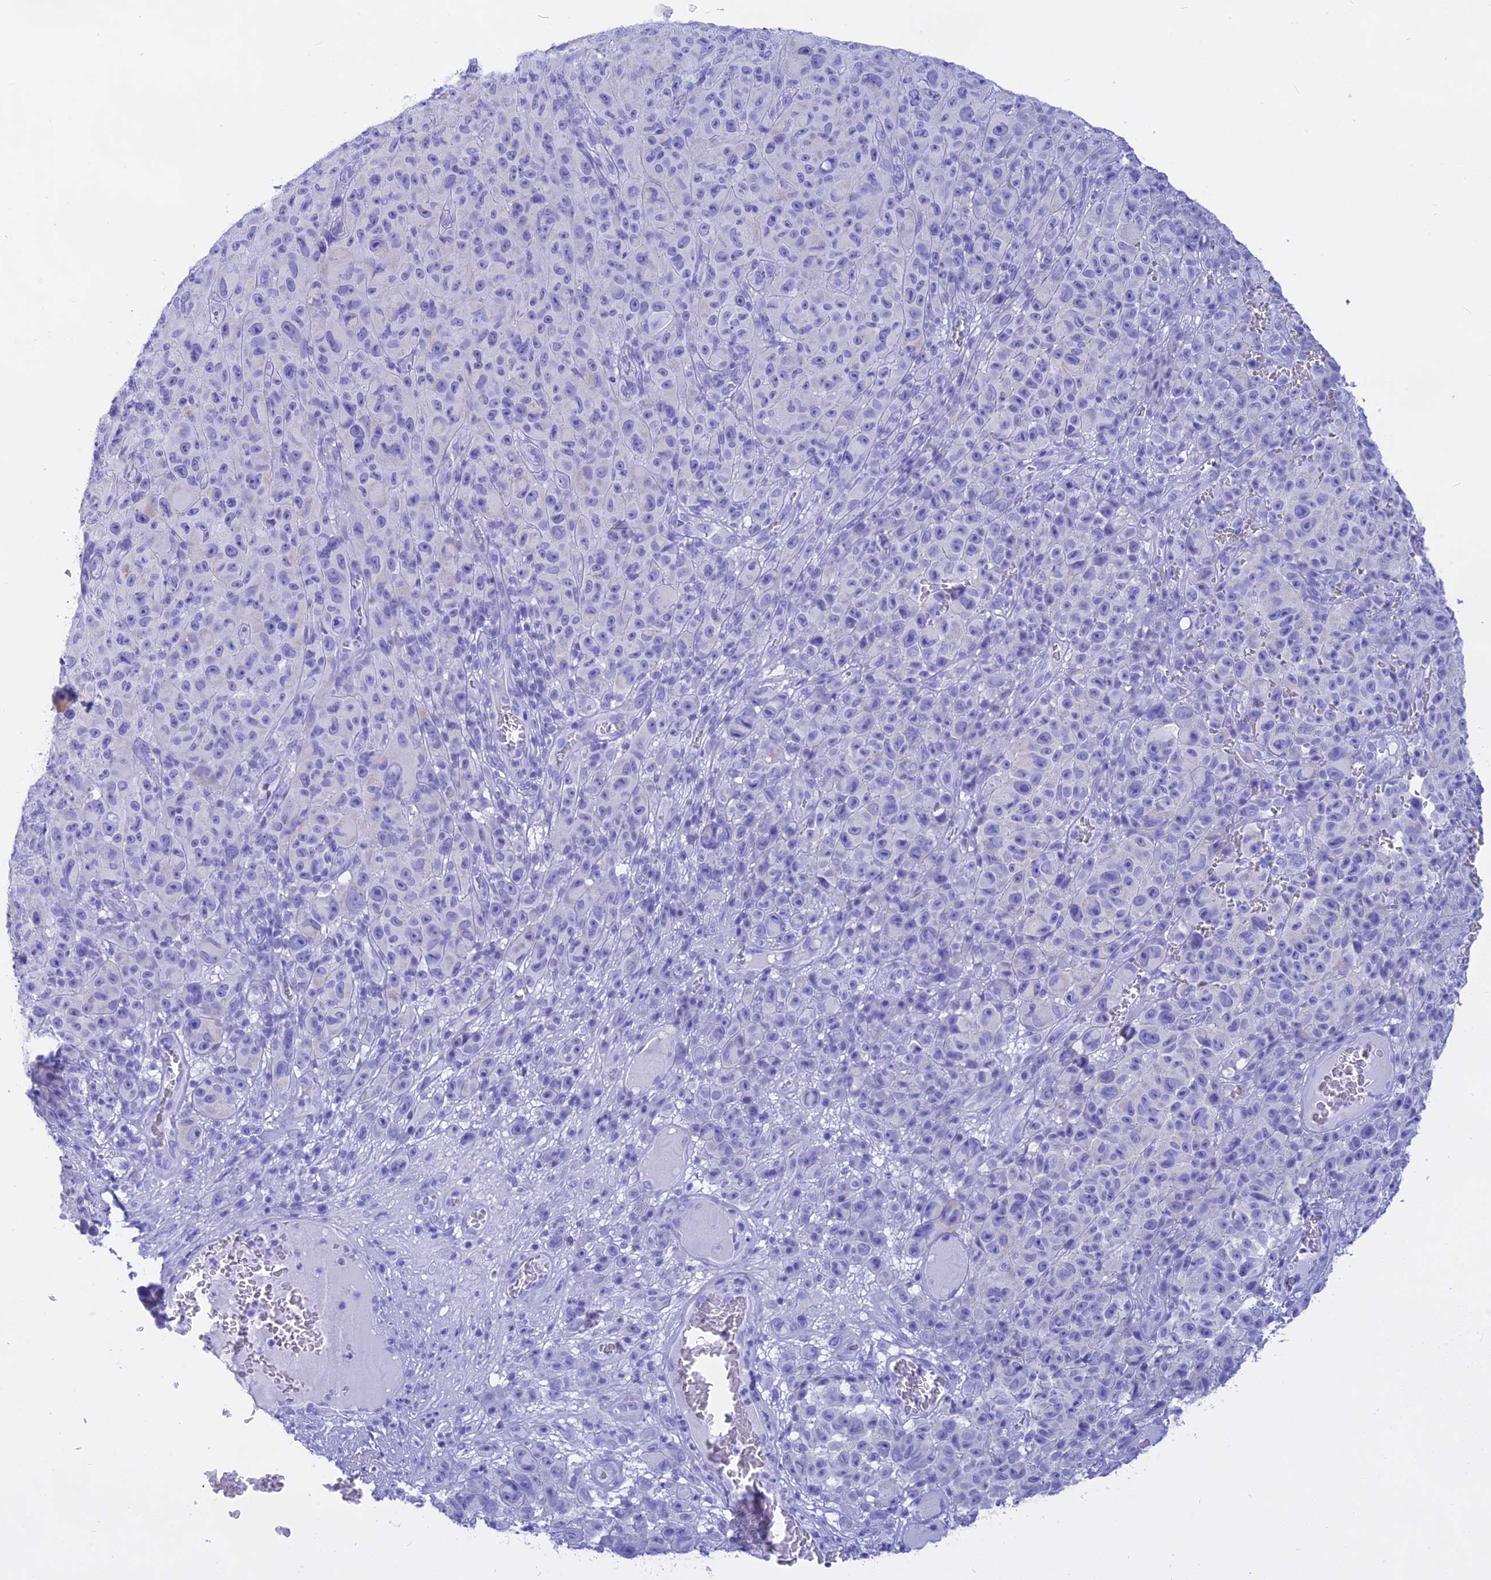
{"staining": {"intensity": "negative", "quantity": "none", "location": "none"}, "tissue": "melanoma", "cell_type": "Tumor cells", "image_type": "cancer", "snomed": [{"axis": "morphology", "description": "Malignant melanoma, NOS"}, {"axis": "topography", "description": "Skin"}], "caption": "Protein analysis of malignant melanoma shows no significant positivity in tumor cells.", "gene": "ISCA1", "patient": {"sex": "female", "age": 82}}